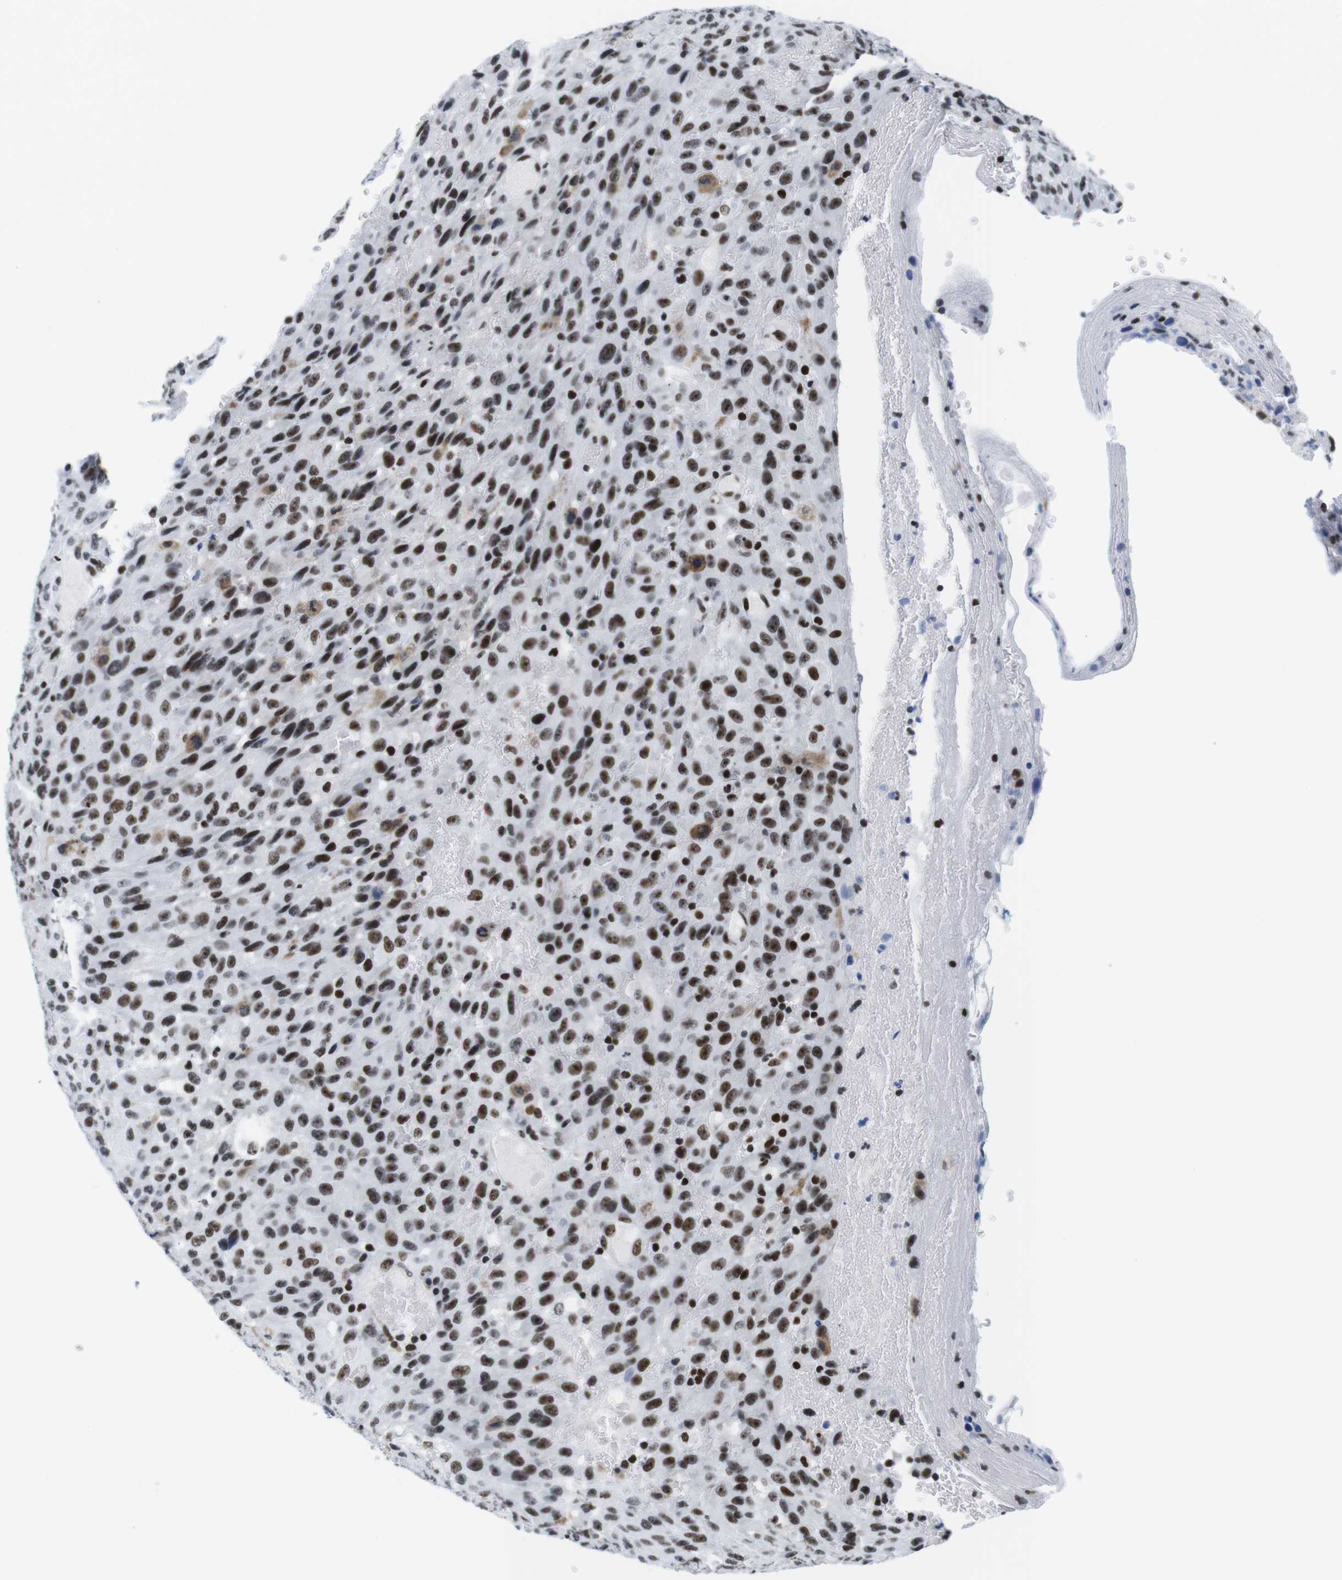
{"staining": {"intensity": "strong", "quantity": ">75%", "location": "nuclear"}, "tissue": "urothelial cancer", "cell_type": "Tumor cells", "image_type": "cancer", "snomed": [{"axis": "morphology", "description": "Urothelial carcinoma, High grade"}, {"axis": "topography", "description": "Urinary bladder"}], "caption": "The photomicrograph displays immunohistochemical staining of urothelial cancer. There is strong nuclear expression is identified in approximately >75% of tumor cells. (DAB IHC with brightfield microscopy, high magnification).", "gene": "IFI16", "patient": {"sex": "male", "age": 66}}